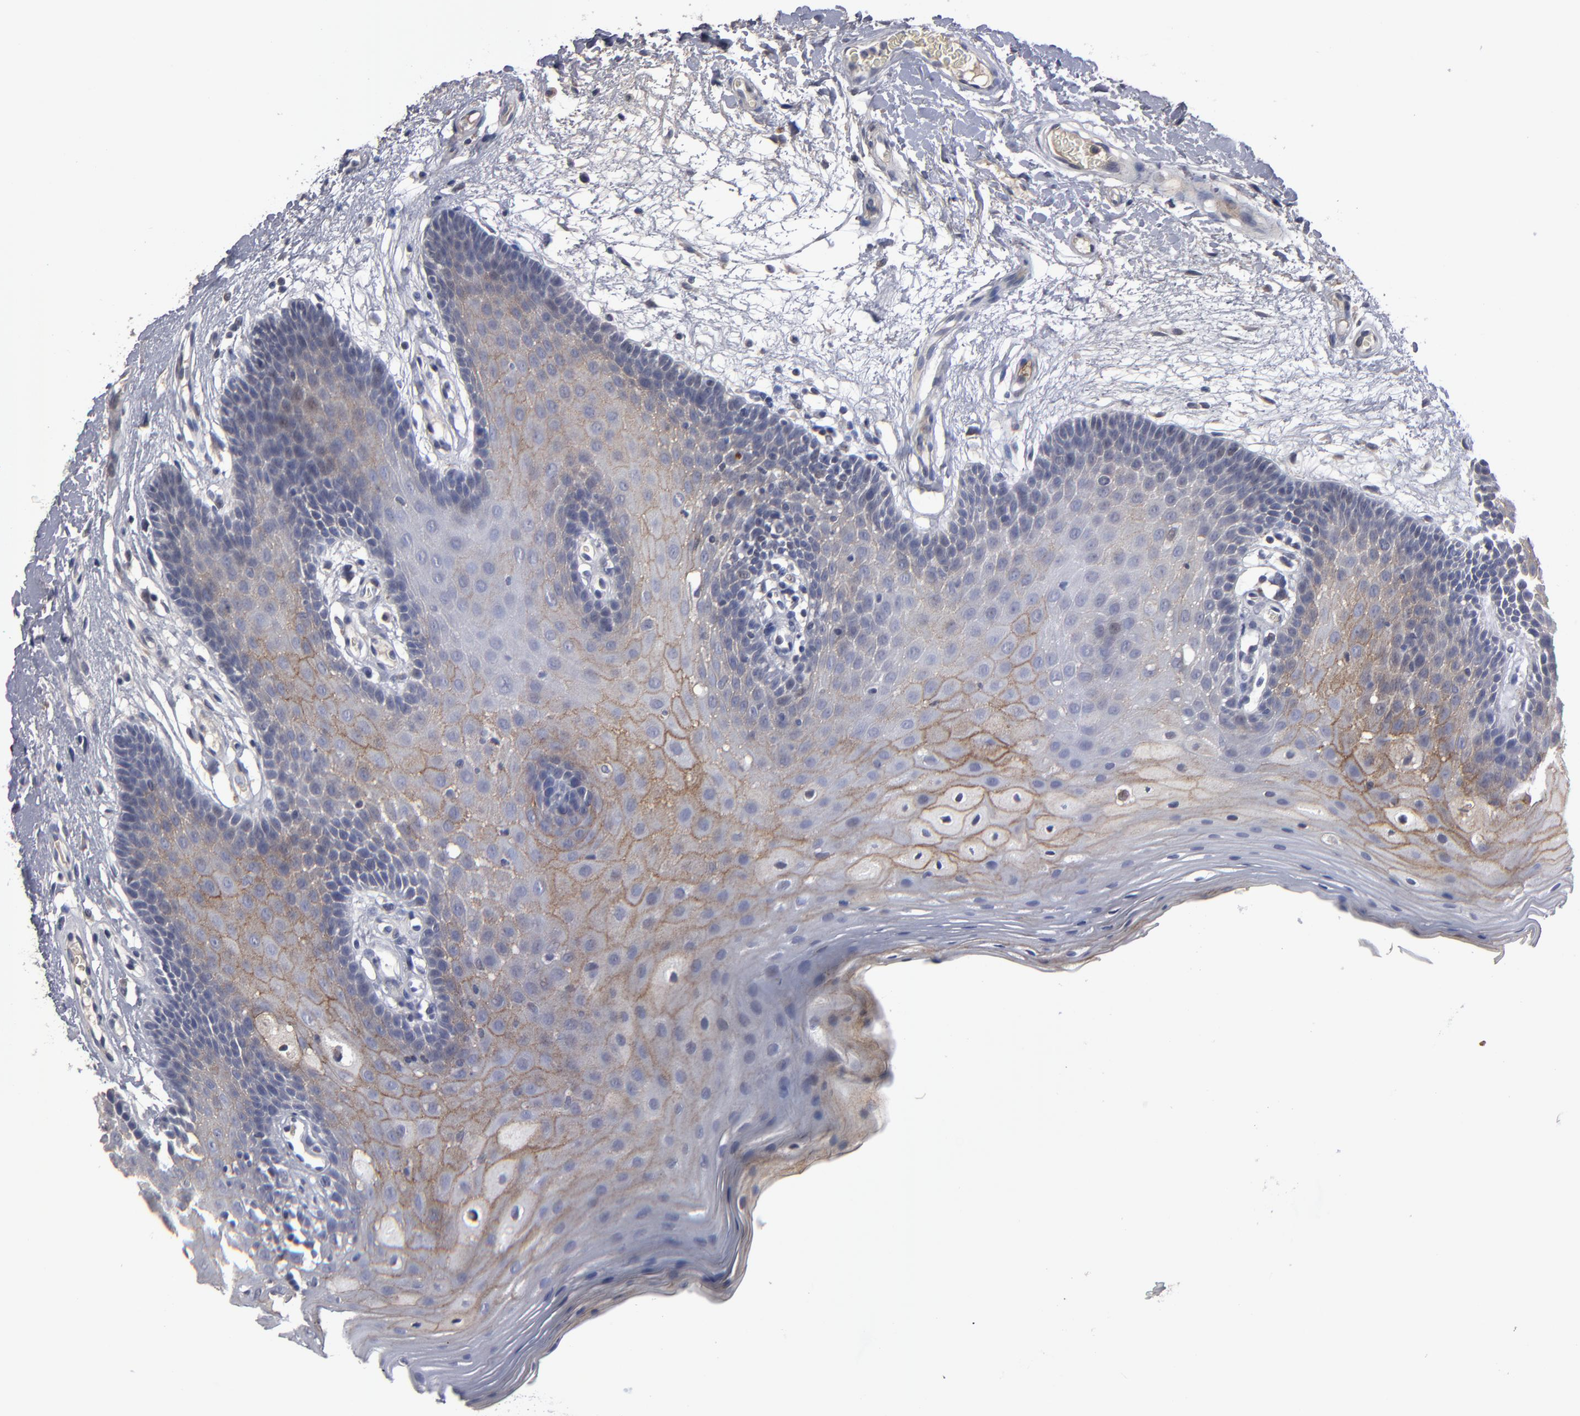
{"staining": {"intensity": "weak", "quantity": "25%-75%", "location": "cytoplasmic/membranous"}, "tissue": "oral mucosa", "cell_type": "Squamous epithelial cells", "image_type": "normal", "snomed": [{"axis": "morphology", "description": "Normal tissue, NOS"}, {"axis": "morphology", "description": "Squamous cell carcinoma, NOS"}, {"axis": "topography", "description": "Skeletal muscle"}, {"axis": "topography", "description": "Oral tissue"}, {"axis": "topography", "description": "Head-Neck"}], "caption": "Squamous epithelial cells exhibit weak cytoplasmic/membranous staining in approximately 25%-75% of cells in unremarkable oral mucosa. The protein of interest is stained brown, and the nuclei are stained in blue (DAB IHC with brightfield microscopy, high magnification).", "gene": "GPM6B", "patient": {"sex": "male", "age": 71}}